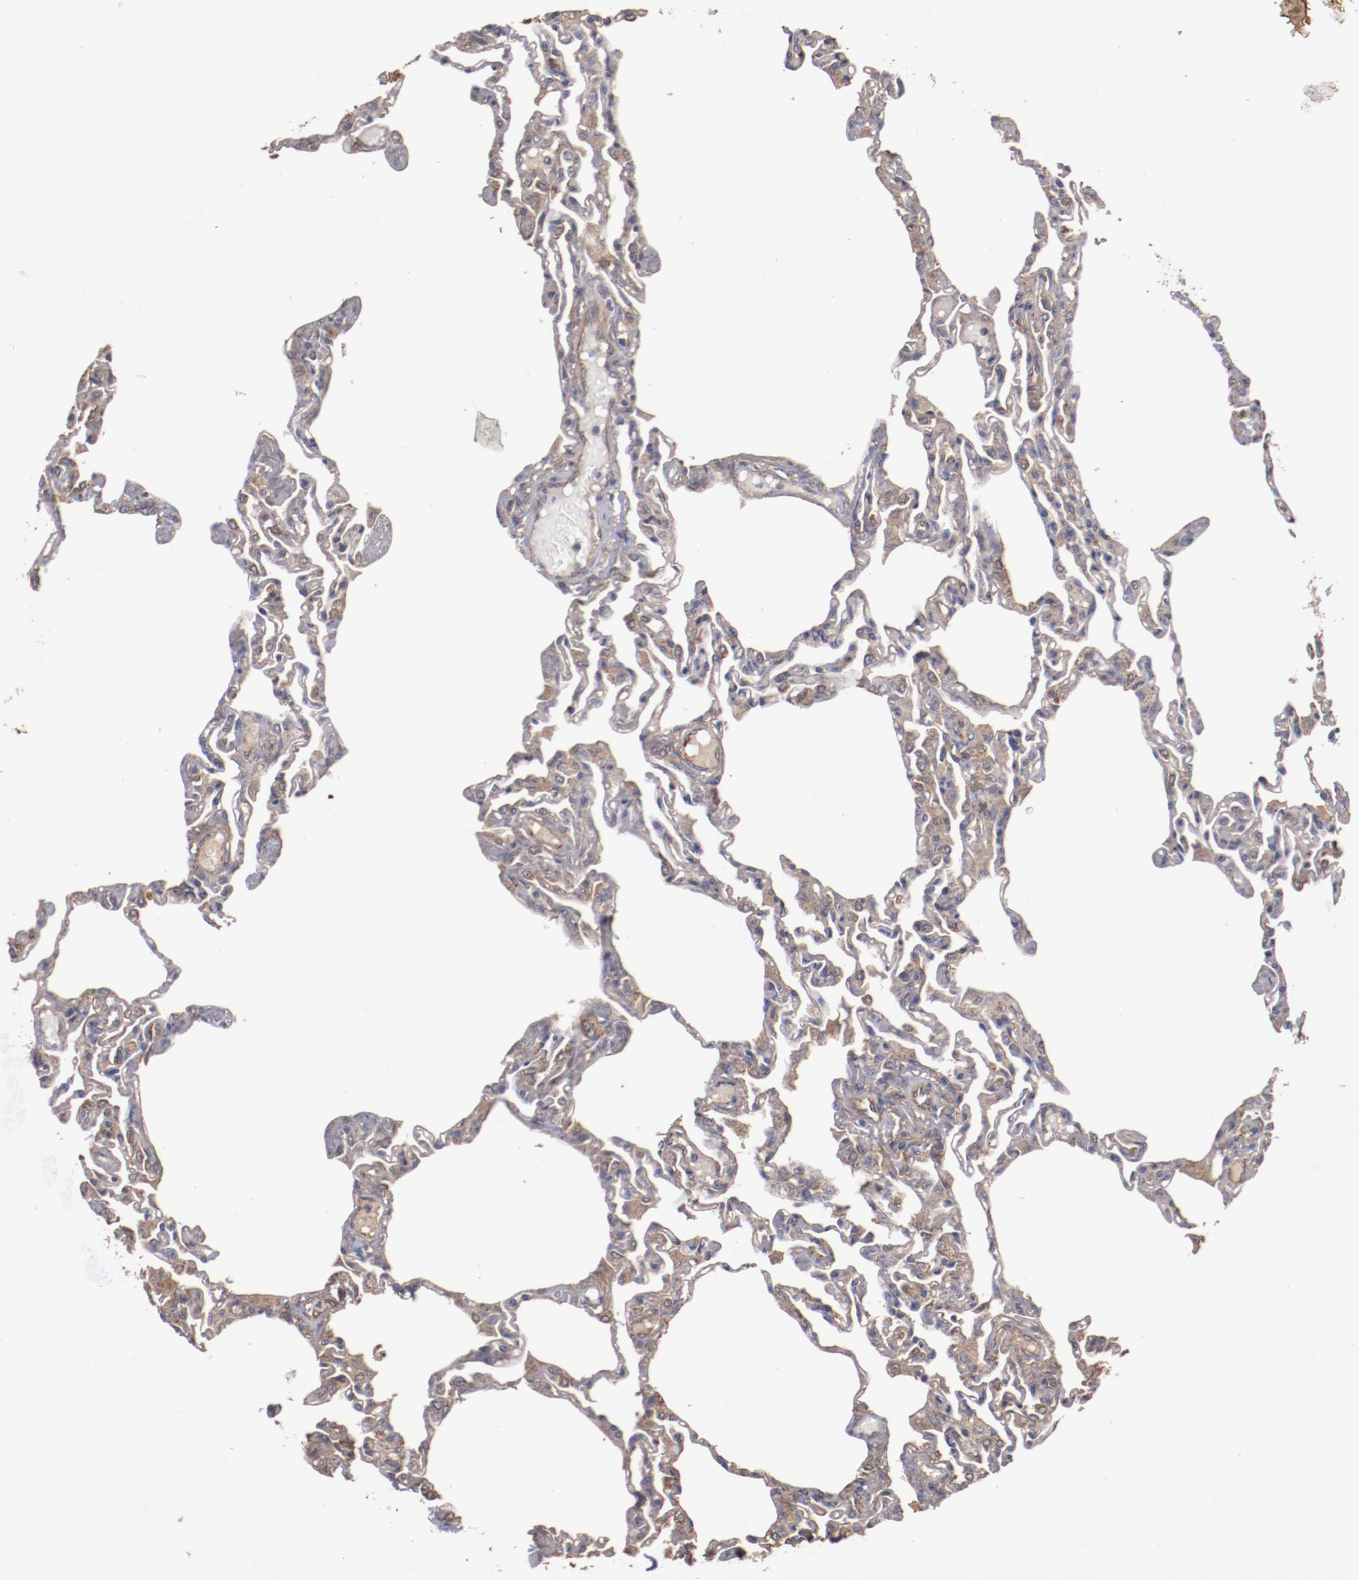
{"staining": {"intensity": "weak", "quantity": ">75%", "location": "cytoplasmic/membranous"}, "tissue": "lung", "cell_type": "Alveolar cells", "image_type": "normal", "snomed": [{"axis": "morphology", "description": "Normal tissue, NOS"}, {"axis": "topography", "description": "Lung"}], "caption": "High-magnification brightfield microscopy of unremarkable lung stained with DAB (brown) and counterstained with hematoxylin (blue). alveolar cells exhibit weak cytoplasmic/membranous expression is present in approximately>75% of cells.", "gene": "DIPK2B", "patient": {"sex": "female", "age": 49}}